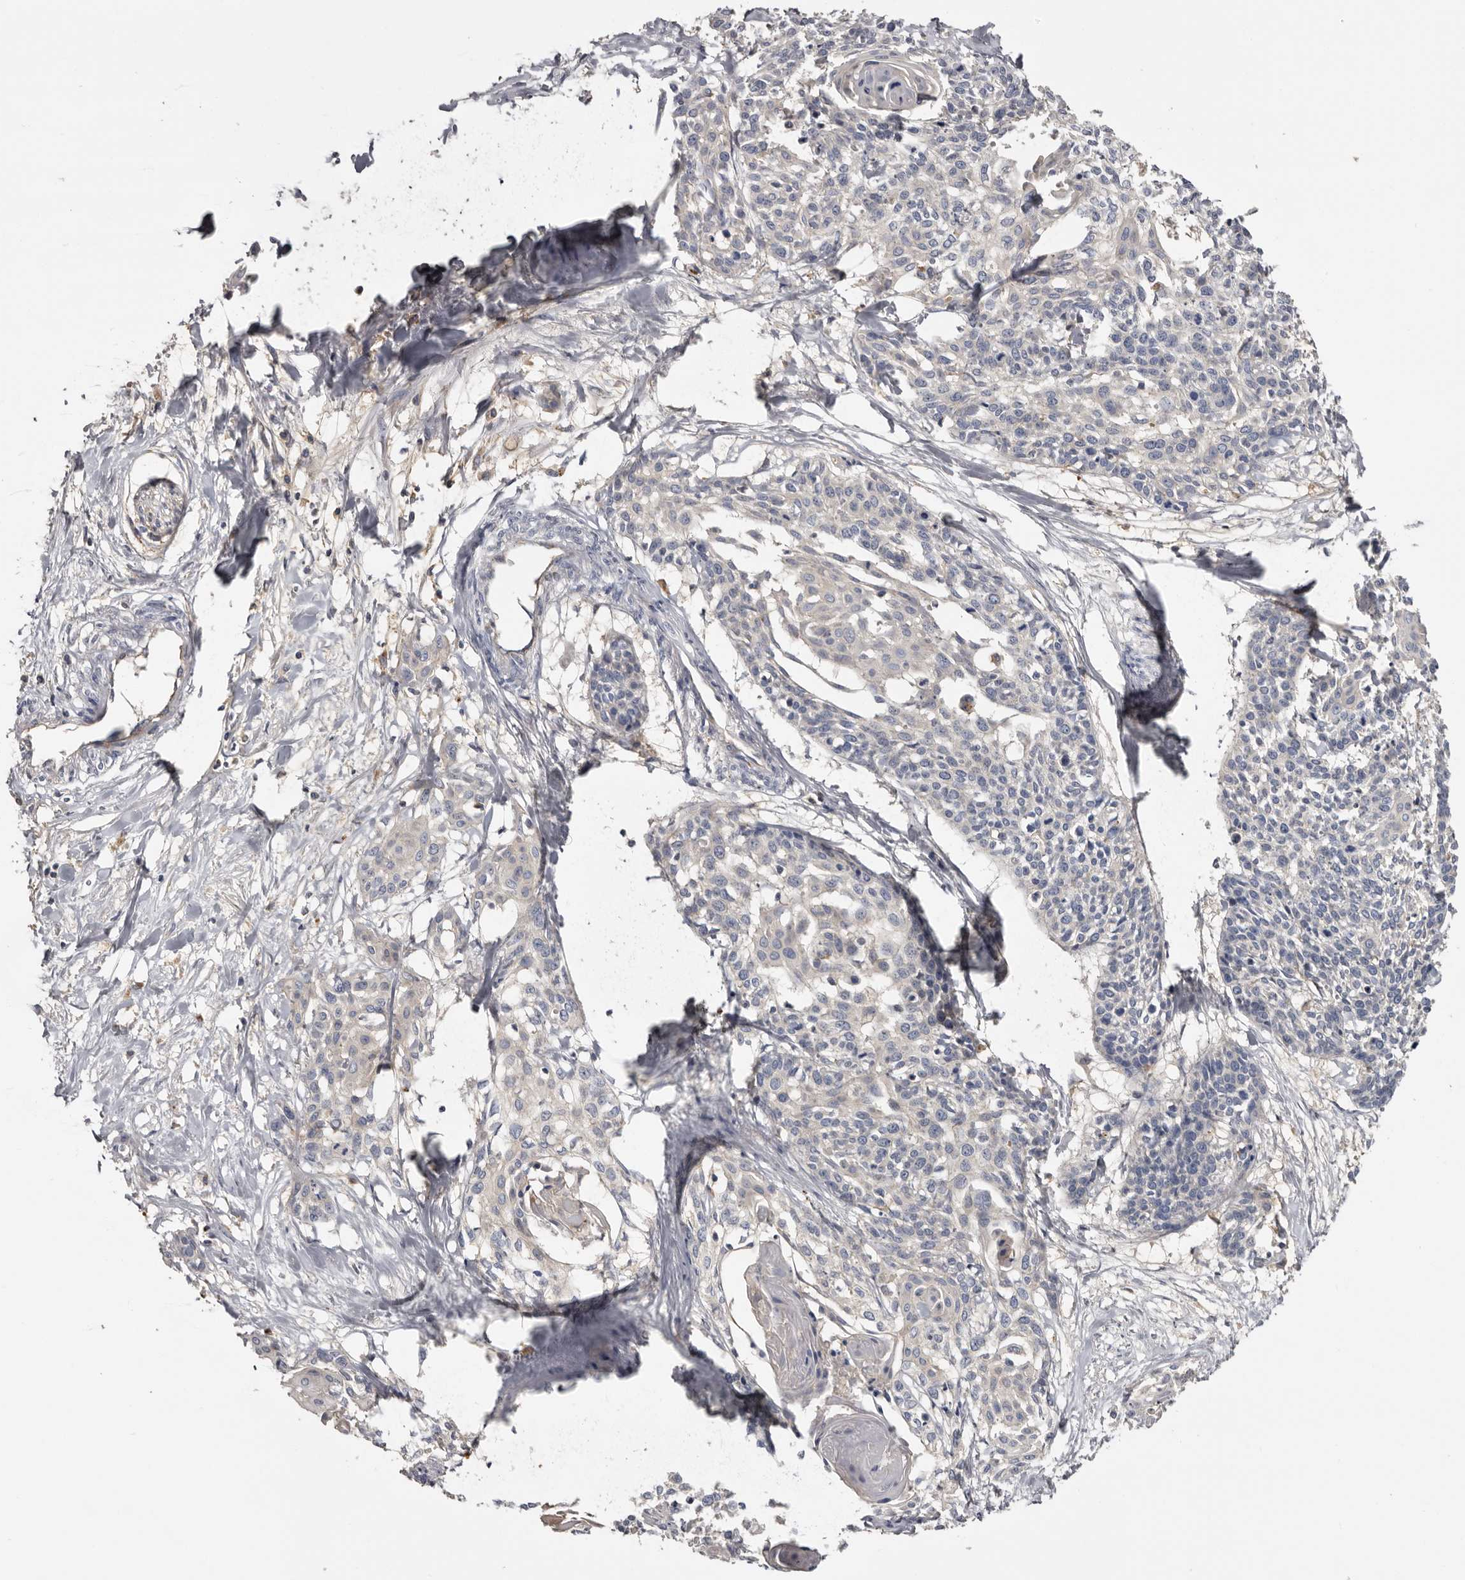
{"staining": {"intensity": "negative", "quantity": "none", "location": "none"}, "tissue": "cervical cancer", "cell_type": "Tumor cells", "image_type": "cancer", "snomed": [{"axis": "morphology", "description": "Squamous cell carcinoma, NOS"}, {"axis": "topography", "description": "Cervix"}], "caption": "This is an IHC micrograph of human cervical squamous cell carcinoma. There is no expression in tumor cells.", "gene": "INKA2", "patient": {"sex": "female", "age": 57}}